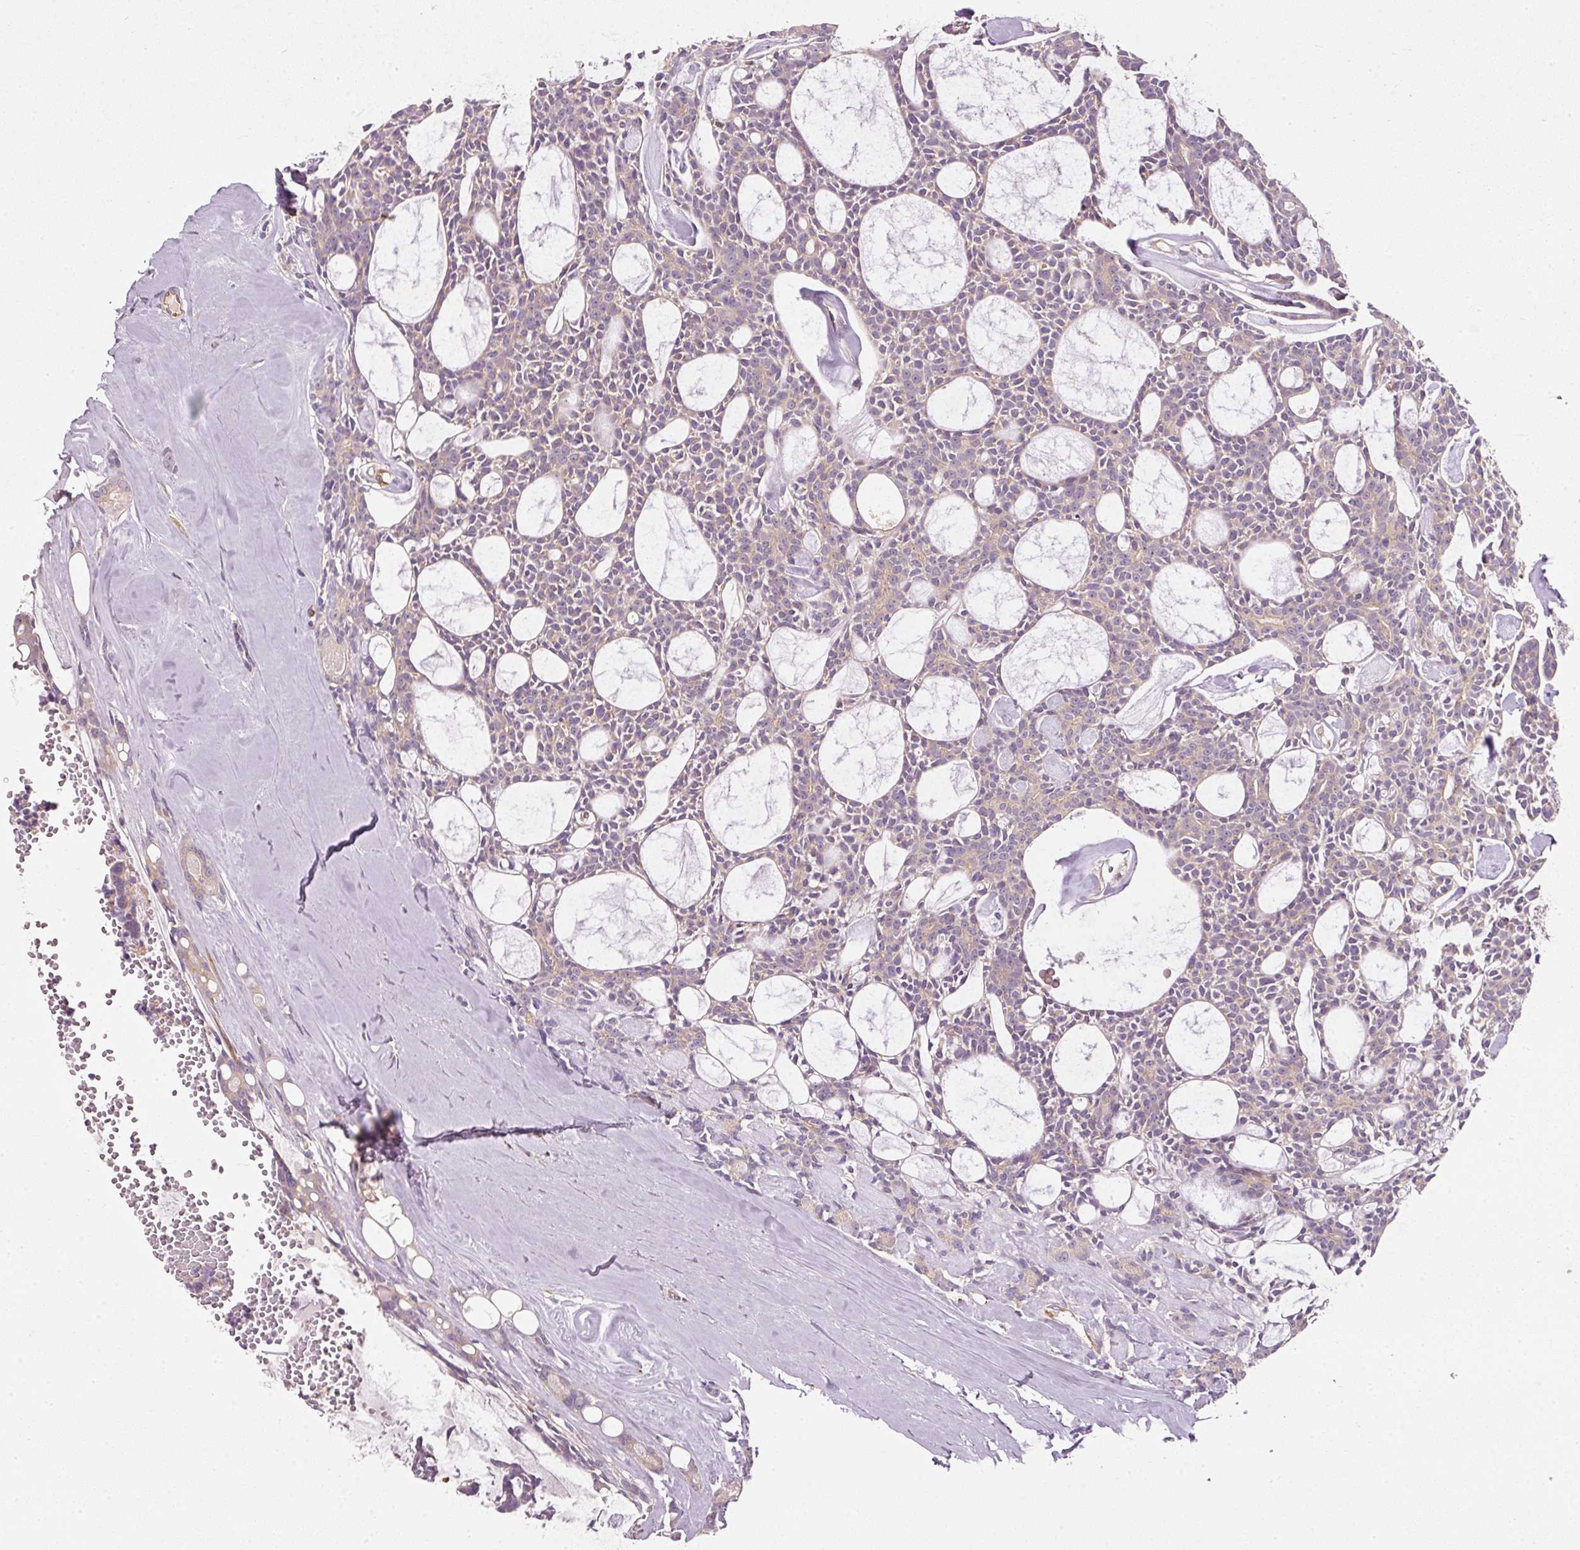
{"staining": {"intensity": "weak", "quantity": "<25%", "location": "cytoplasmic/membranous"}, "tissue": "head and neck cancer", "cell_type": "Tumor cells", "image_type": "cancer", "snomed": [{"axis": "morphology", "description": "Adenocarcinoma, NOS"}, {"axis": "topography", "description": "Salivary gland"}, {"axis": "topography", "description": "Head-Neck"}], "caption": "Photomicrograph shows no significant protein positivity in tumor cells of head and neck adenocarcinoma. (Stains: DAB (3,3'-diaminobenzidine) immunohistochemistry with hematoxylin counter stain, Microscopy: brightfield microscopy at high magnification).", "gene": "RNF167", "patient": {"sex": "male", "age": 55}}